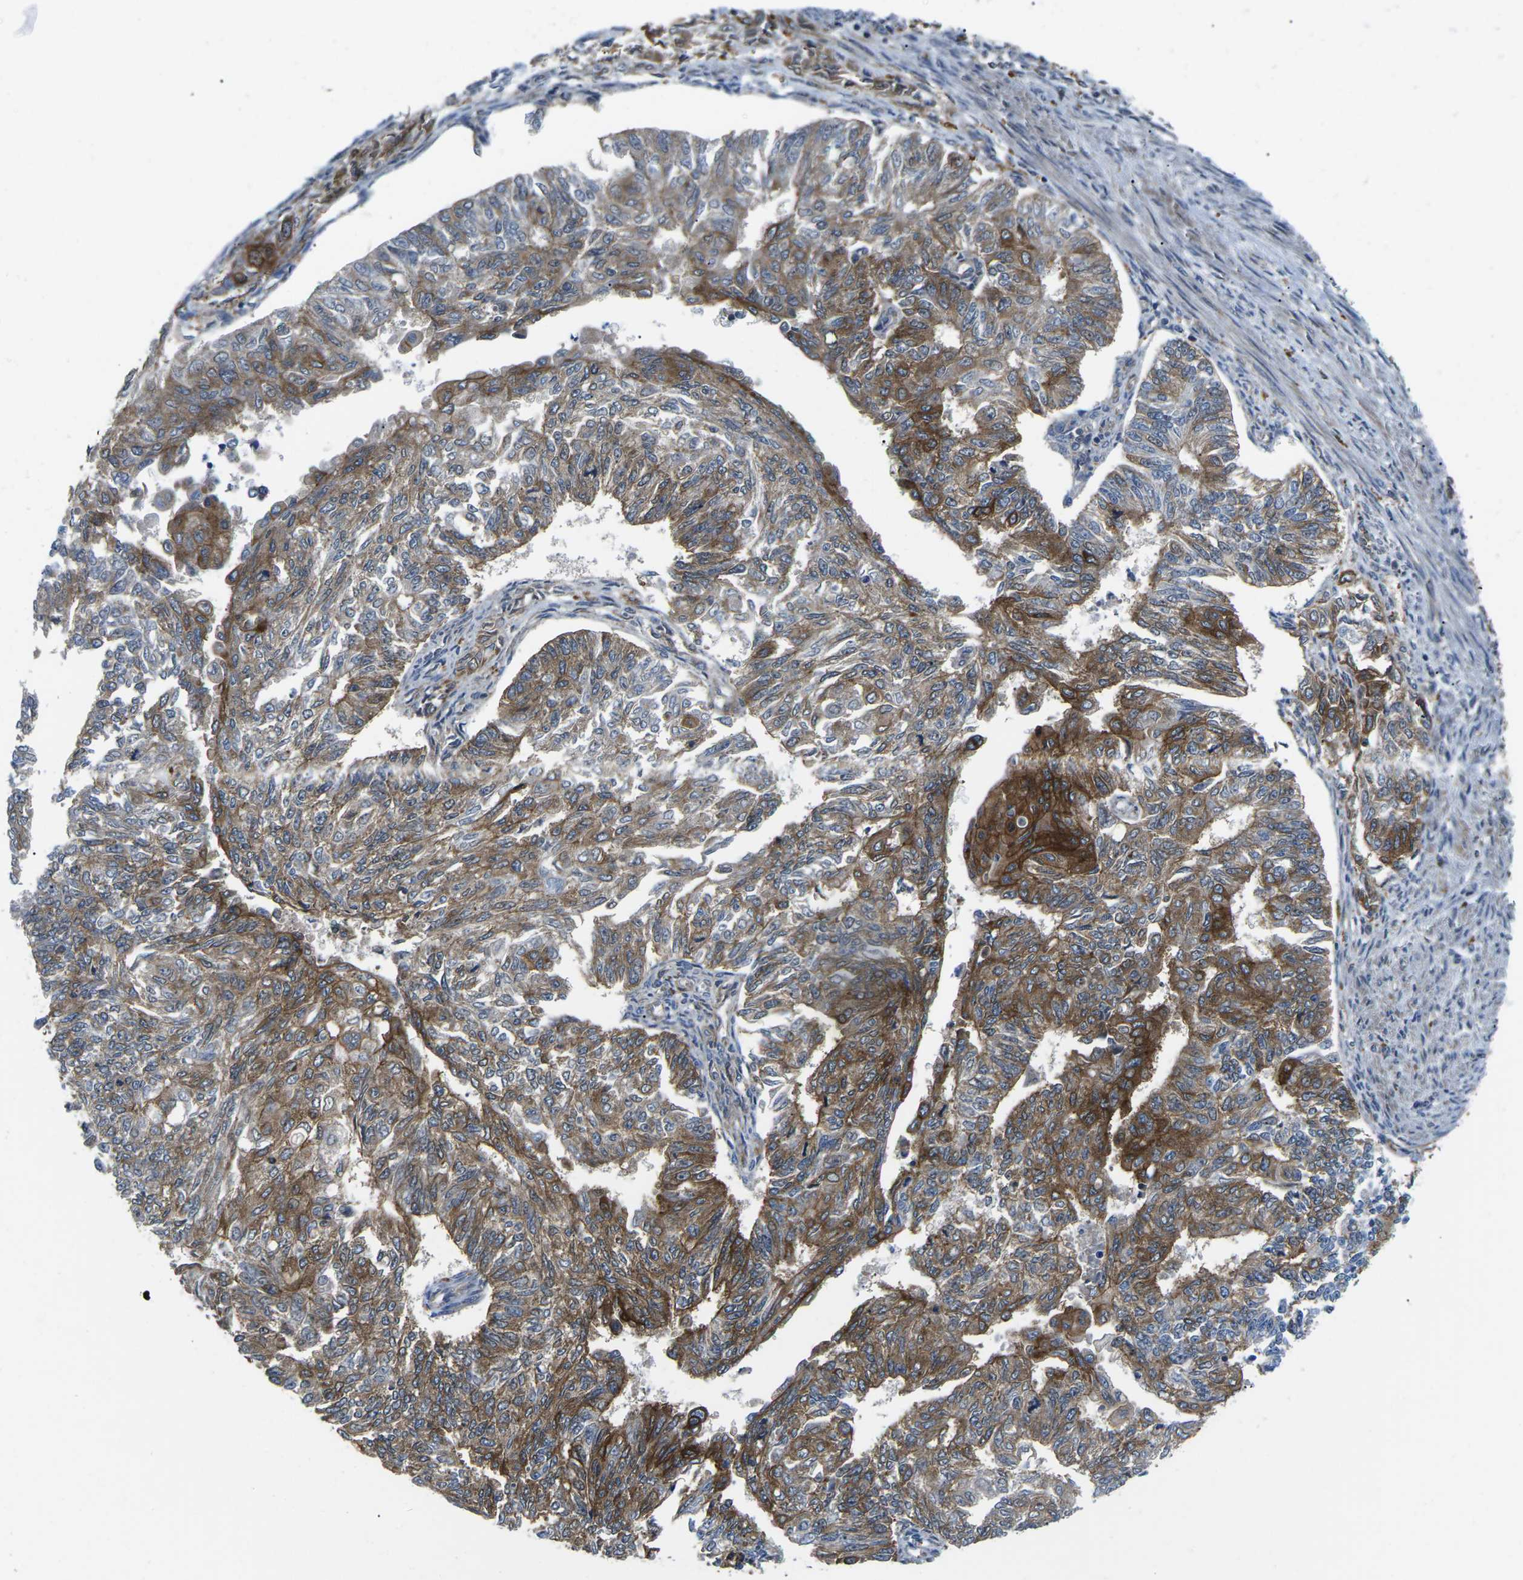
{"staining": {"intensity": "strong", "quantity": ">75%", "location": "cytoplasmic/membranous"}, "tissue": "endometrial cancer", "cell_type": "Tumor cells", "image_type": "cancer", "snomed": [{"axis": "morphology", "description": "Adenocarcinoma, NOS"}, {"axis": "topography", "description": "Endometrium"}], "caption": "Immunohistochemistry (IHC) micrograph of neoplastic tissue: endometrial cancer (adenocarcinoma) stained using IHC reveals high levels of strong protein expression localized specifically in the cytoplasmic/membranous of tumor cells, appearing as a cytoplasmic/membranous brown color.", "gene": "DLG1", "patient": {"sex": "female", "age": 32}}